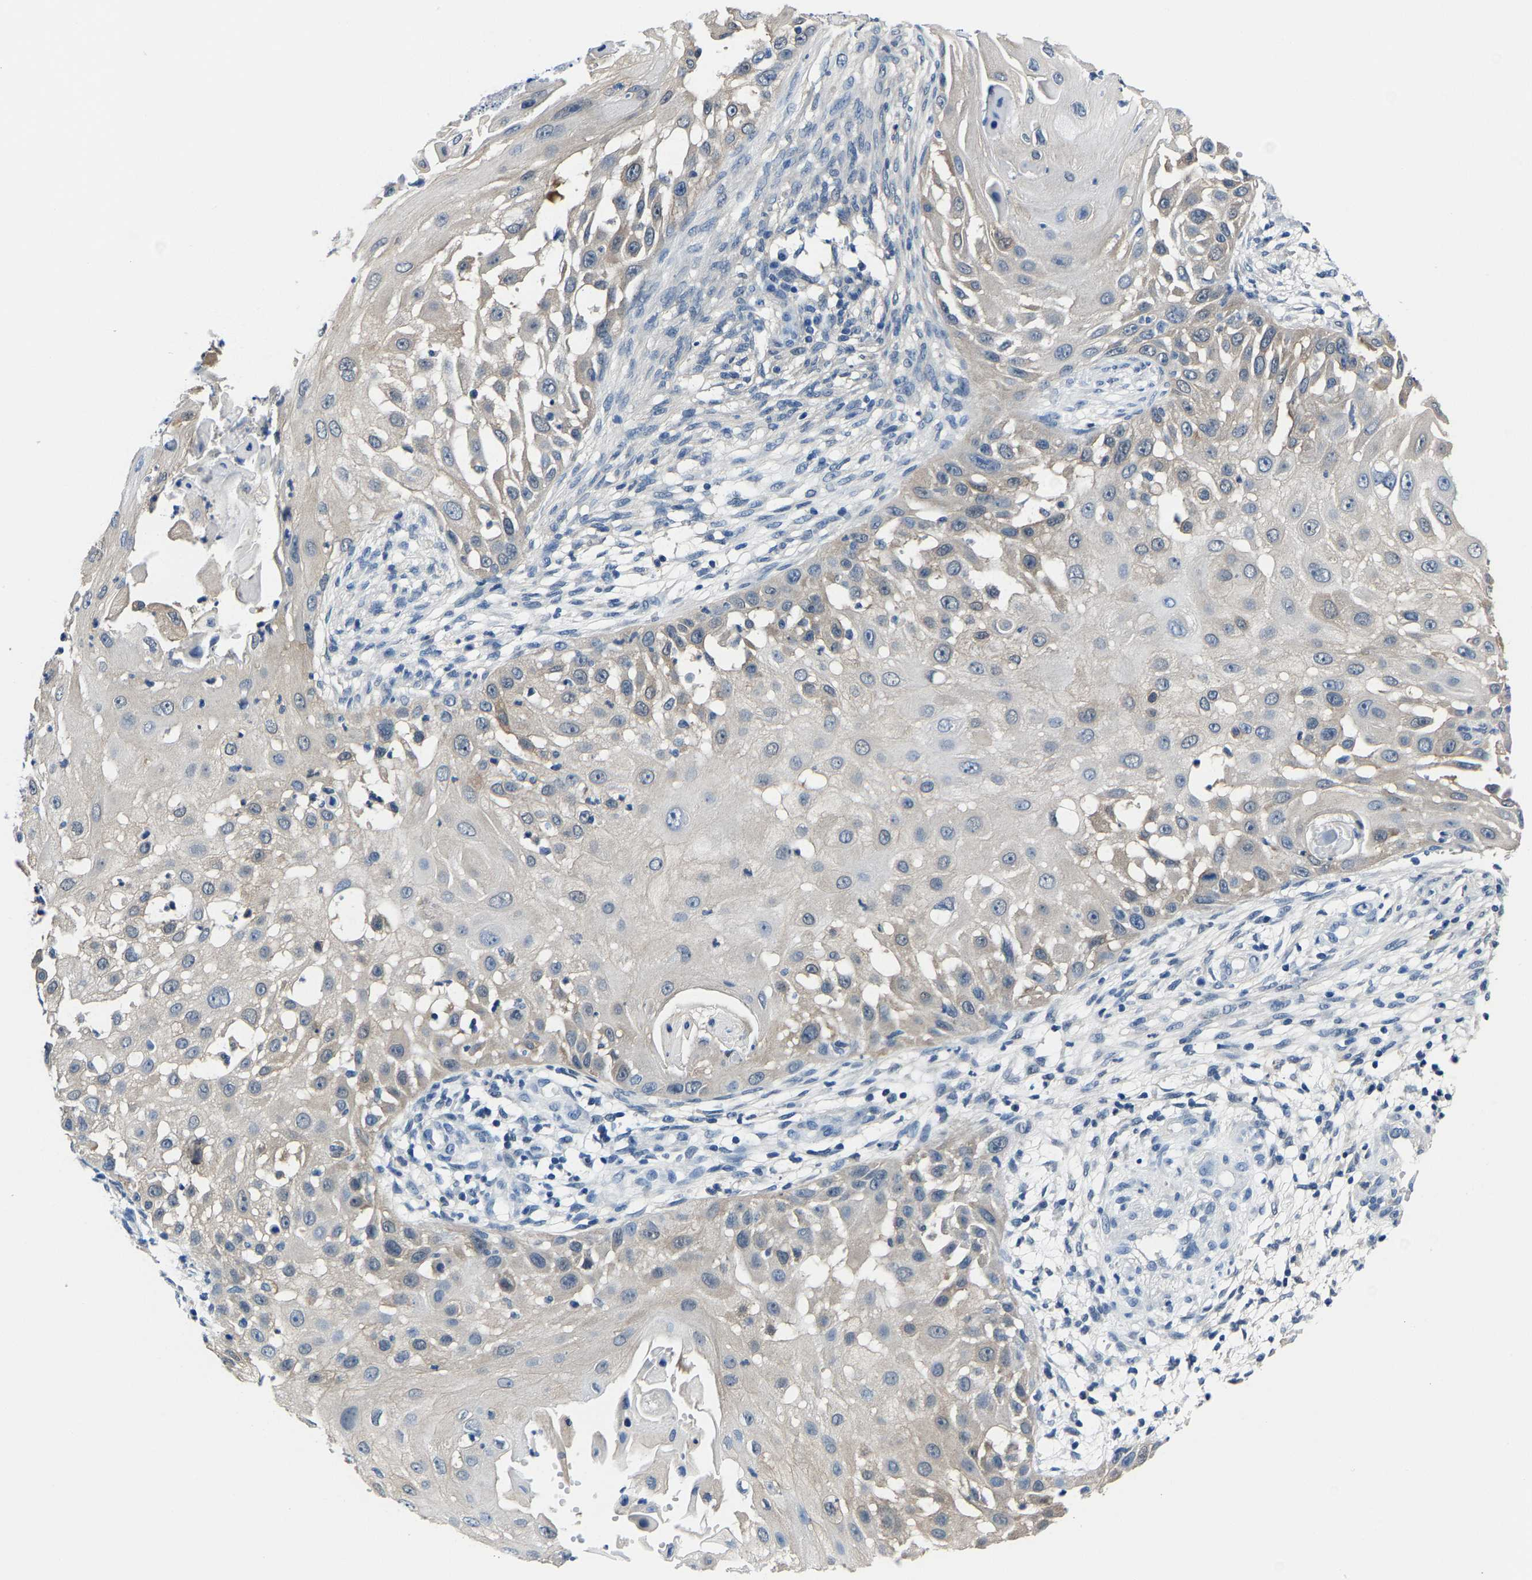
{"staining": {"intensity": "weak", "quantity": "<25%", "location": "cytoplasmic/membranous"}, "tissue": "skin cancer", "cell_type": "Tumor cells", "image_type": "cancer", "snomed": [{"axis": "morphology", "description": "Squamous cell carcinoma, NOS"}, {"axis": "topography", "description": "Skin"}], "caption": "There is no significant staining in tumor cells of skin cancer (squamous cell carcinoma).", "gene": "SSH3", "patient": {"sex": "female", "age": 44}}